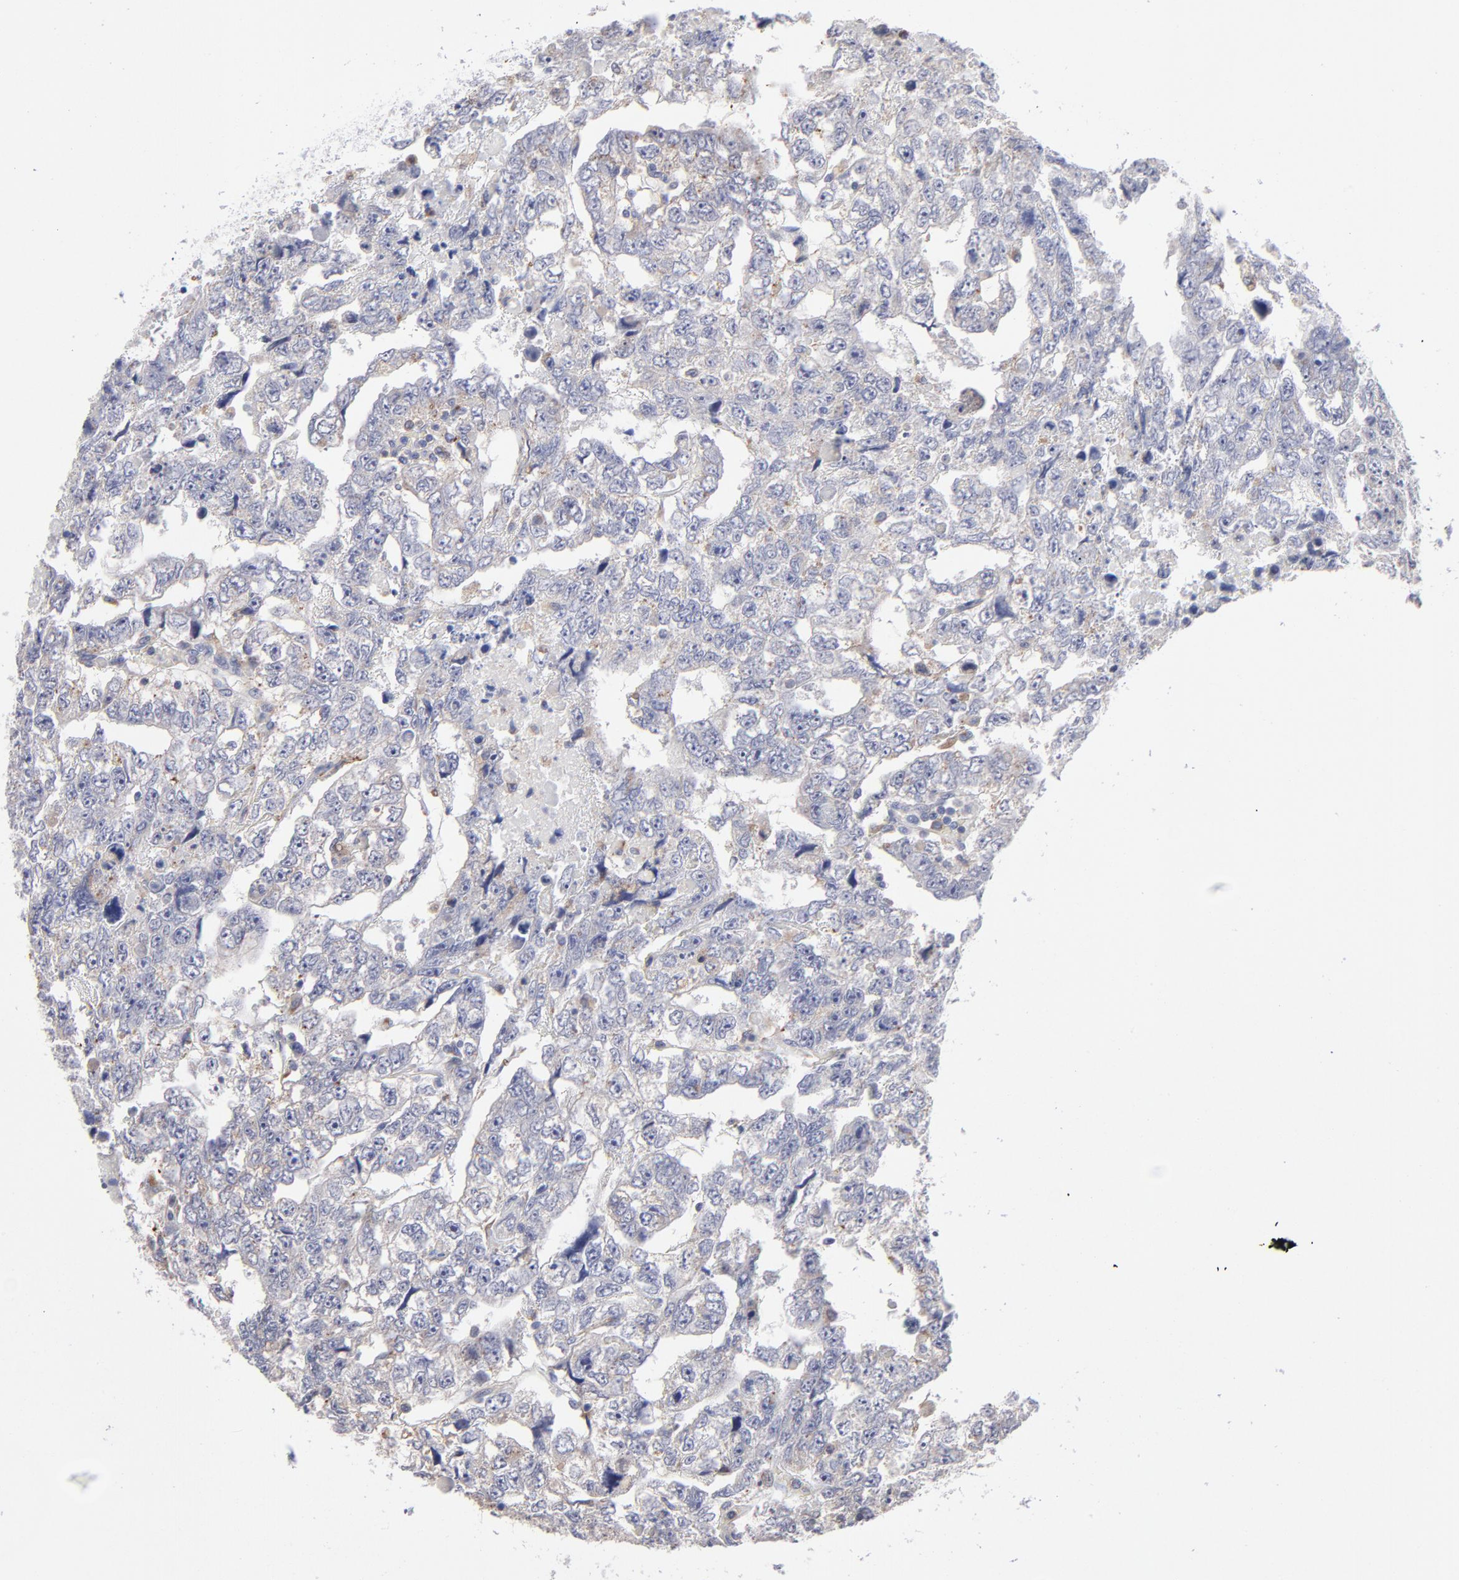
{"staining": {"intensity": "weak", "quantity": "<25%", "location": "cytoplasmic/membranous"}, "tissue": "testis cancer", "cell_type": "Tumor cells", "image_type": "cancer", "snomed": [{"axis": "morphology", "description": "Carcinoma, Embryonal, NOS"}, {"axis": "topography", "description": "Testis"}], "caption": "An image of human embryonal carcinoma (testis) is negative for staining in tumor cells.", "gene": "RRAGB", "patient": {"sex": "male", "age": 36}}